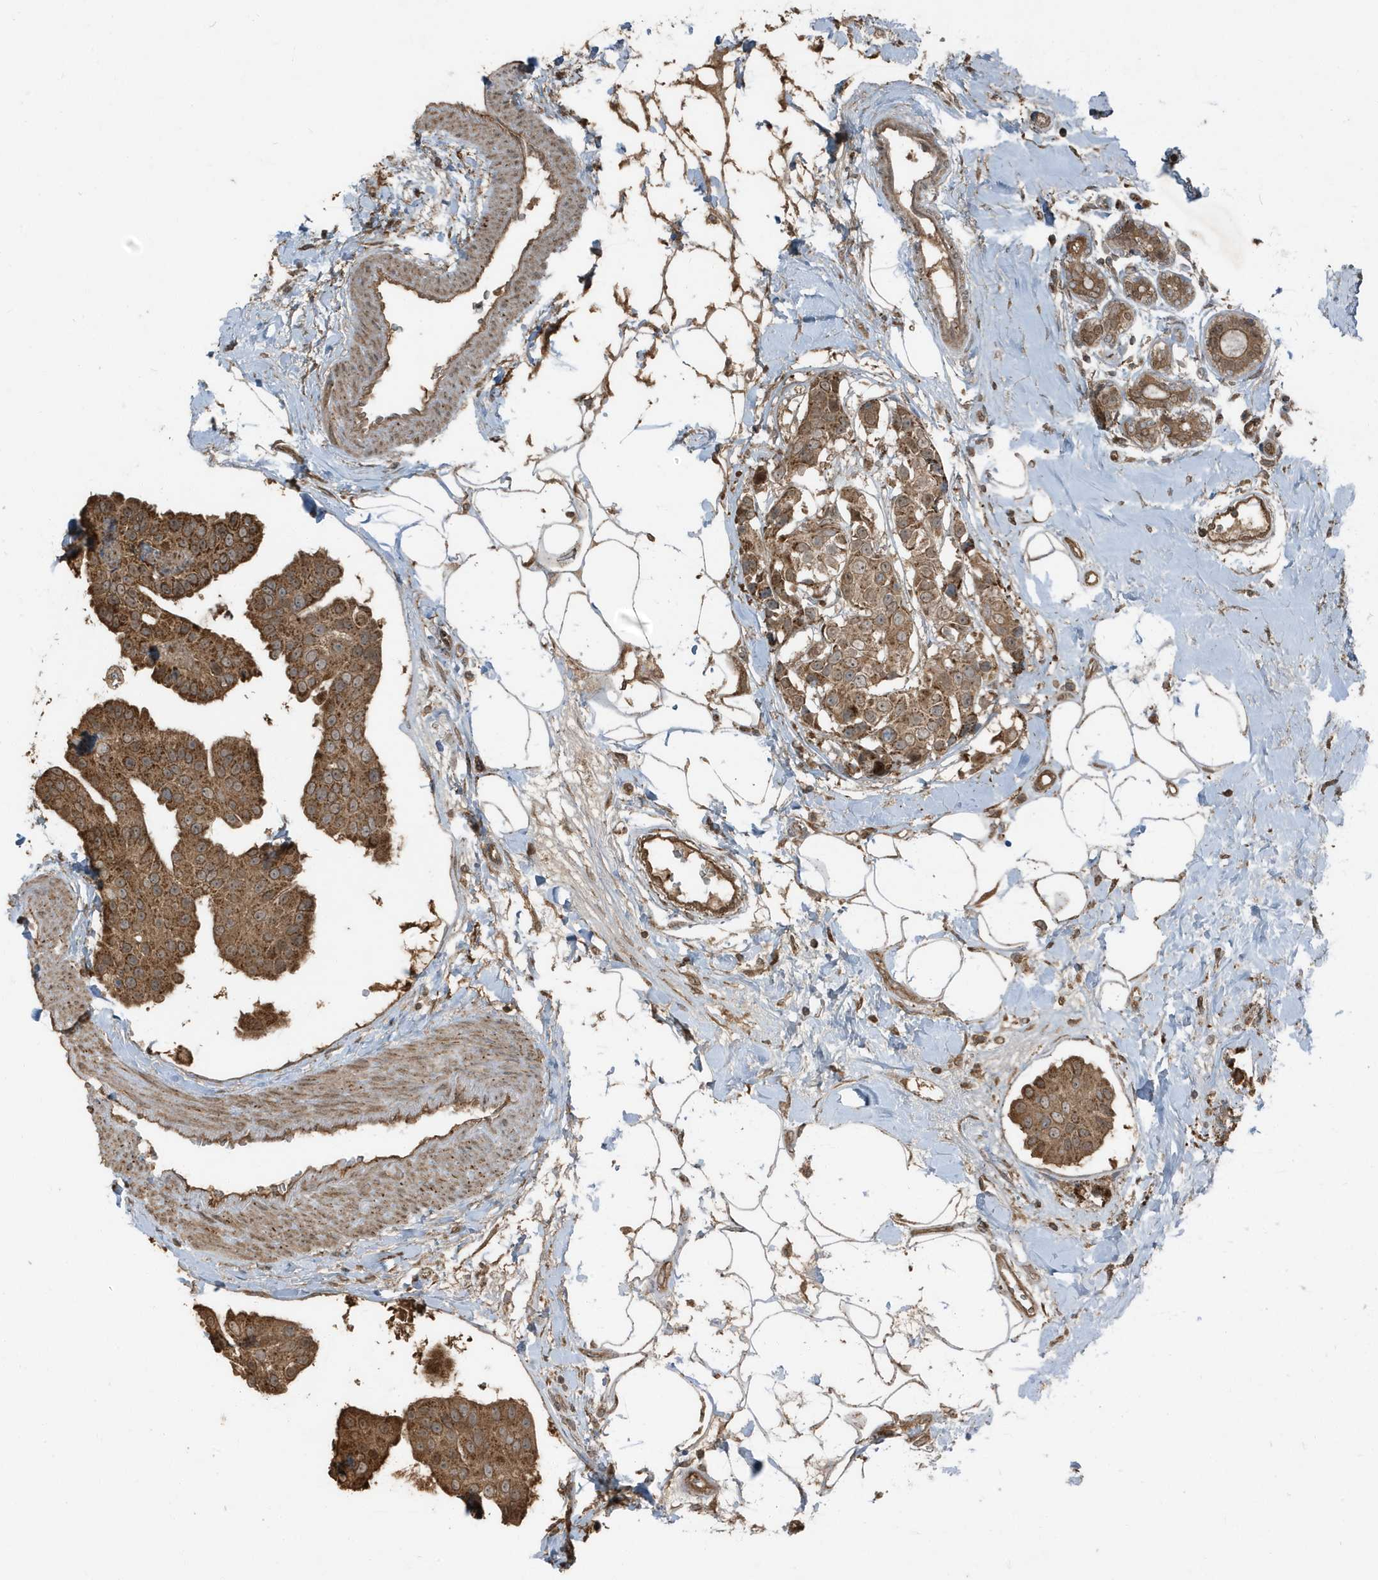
{"staining": {"intensity": "moderate", "quantity": ">75%", "location": "cytoplasmic/membranous"}, "tissue": "breast cancer", "cell_type": "Tumor cells", "image_type": "cancer", "snomed": [{"axis": "morphology", "description": "Normal tissue, NOS"}, {"axis": "morphology", "description": "Duct carcinoma"}, {"axis": "topography", "description": "Breast"}], "caption": "Breast cancer (invasive ductal carcinoma) stained with a protein marker shows moderate staining in tumor cells.", "gene": "AZI2", "patient": {"sex": "female", "age": 39}}